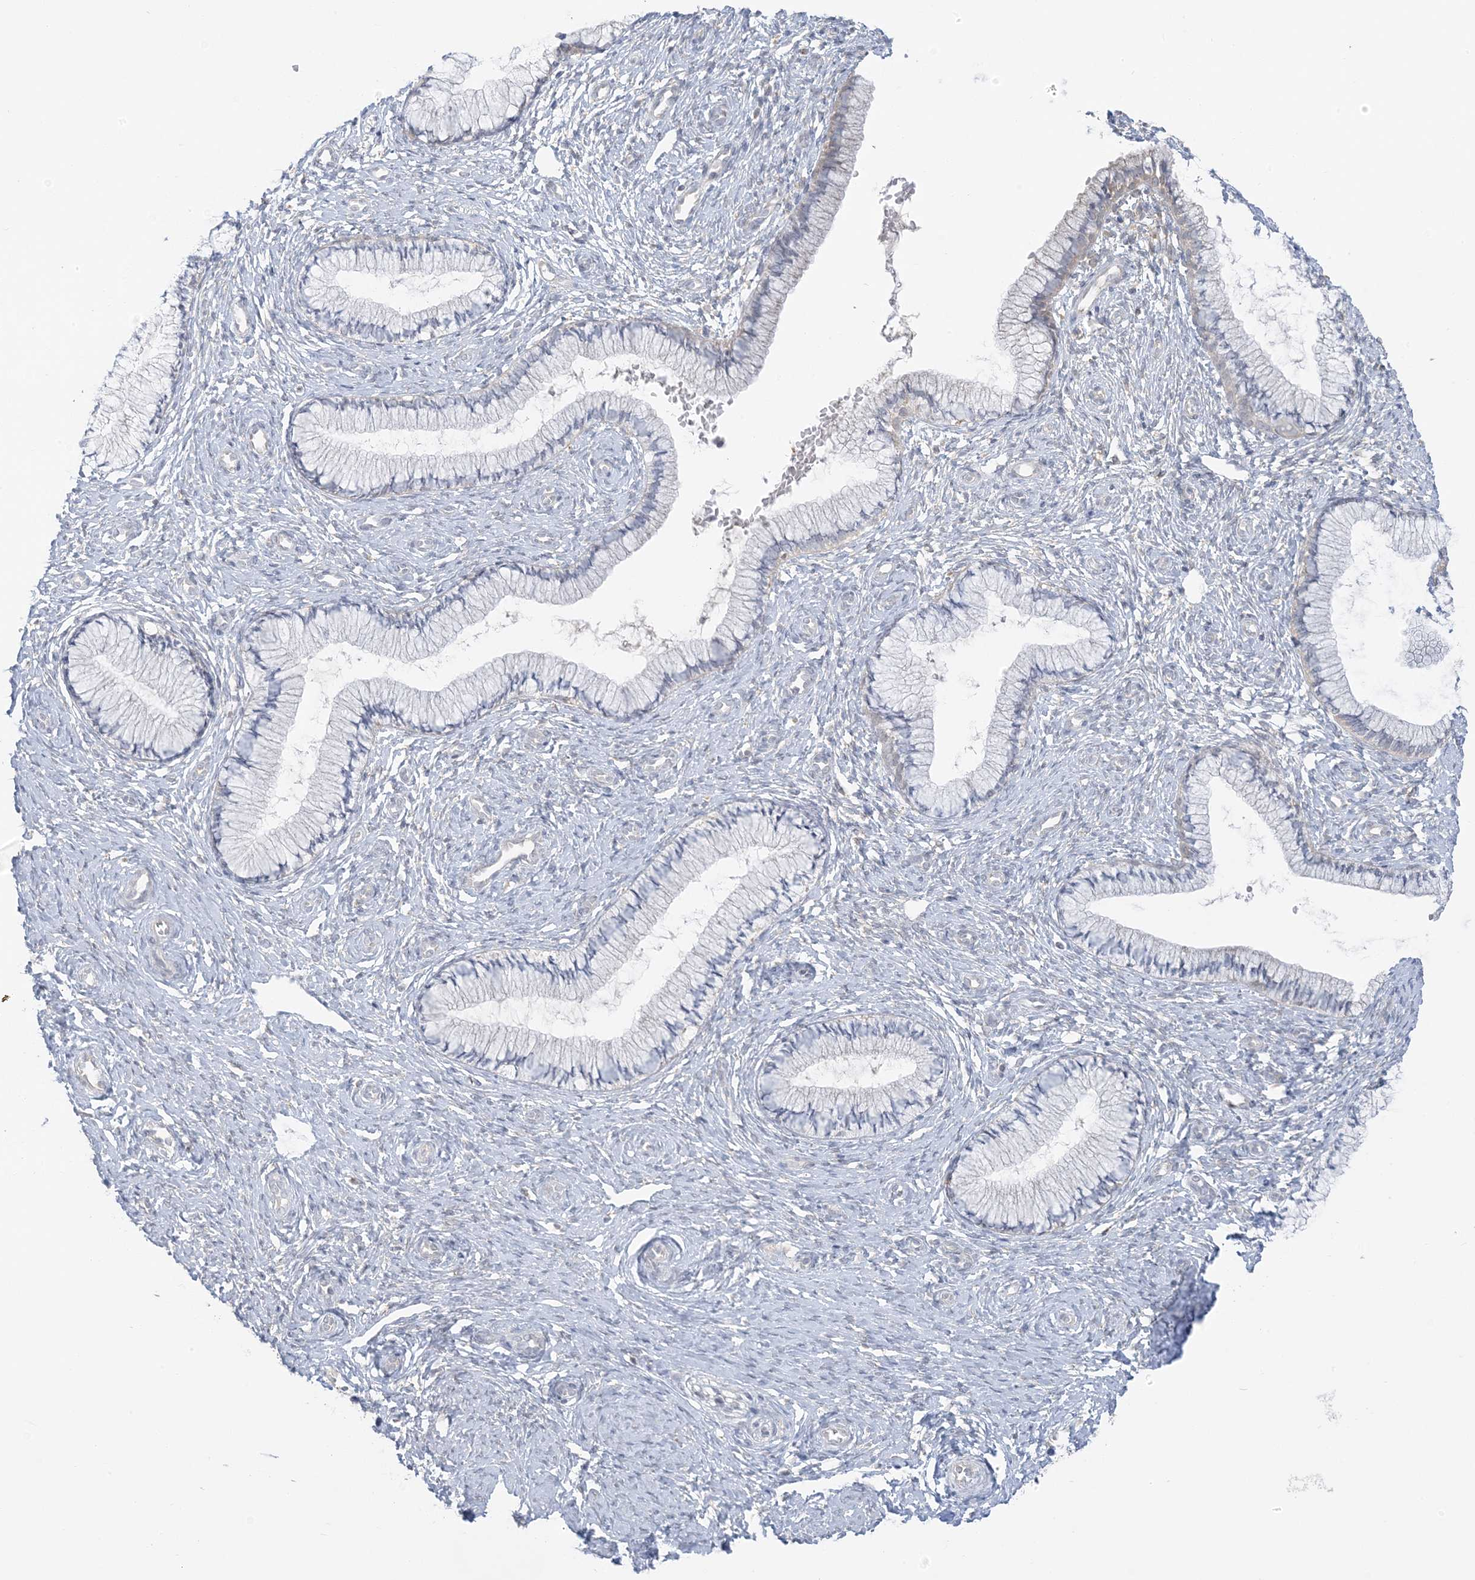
{"staining": {"intensity": "negative", "quantity": "none", "location": "none"}, "tissue": "cervix", "cell_type": "Glandular cells", "image_type": "normal", "snomed": [{"axis": "morphology", "description": "Normal tissue, NOS"}, {"axis": "topography", "description": "Cervix"}], "caption": "The IHC histopathology image has no significant positivity in glandular cells of cervix. Nuclei are stained in blue.", "gene": "EEFSEC", "patient": {"sex": "female", "age": 27}}